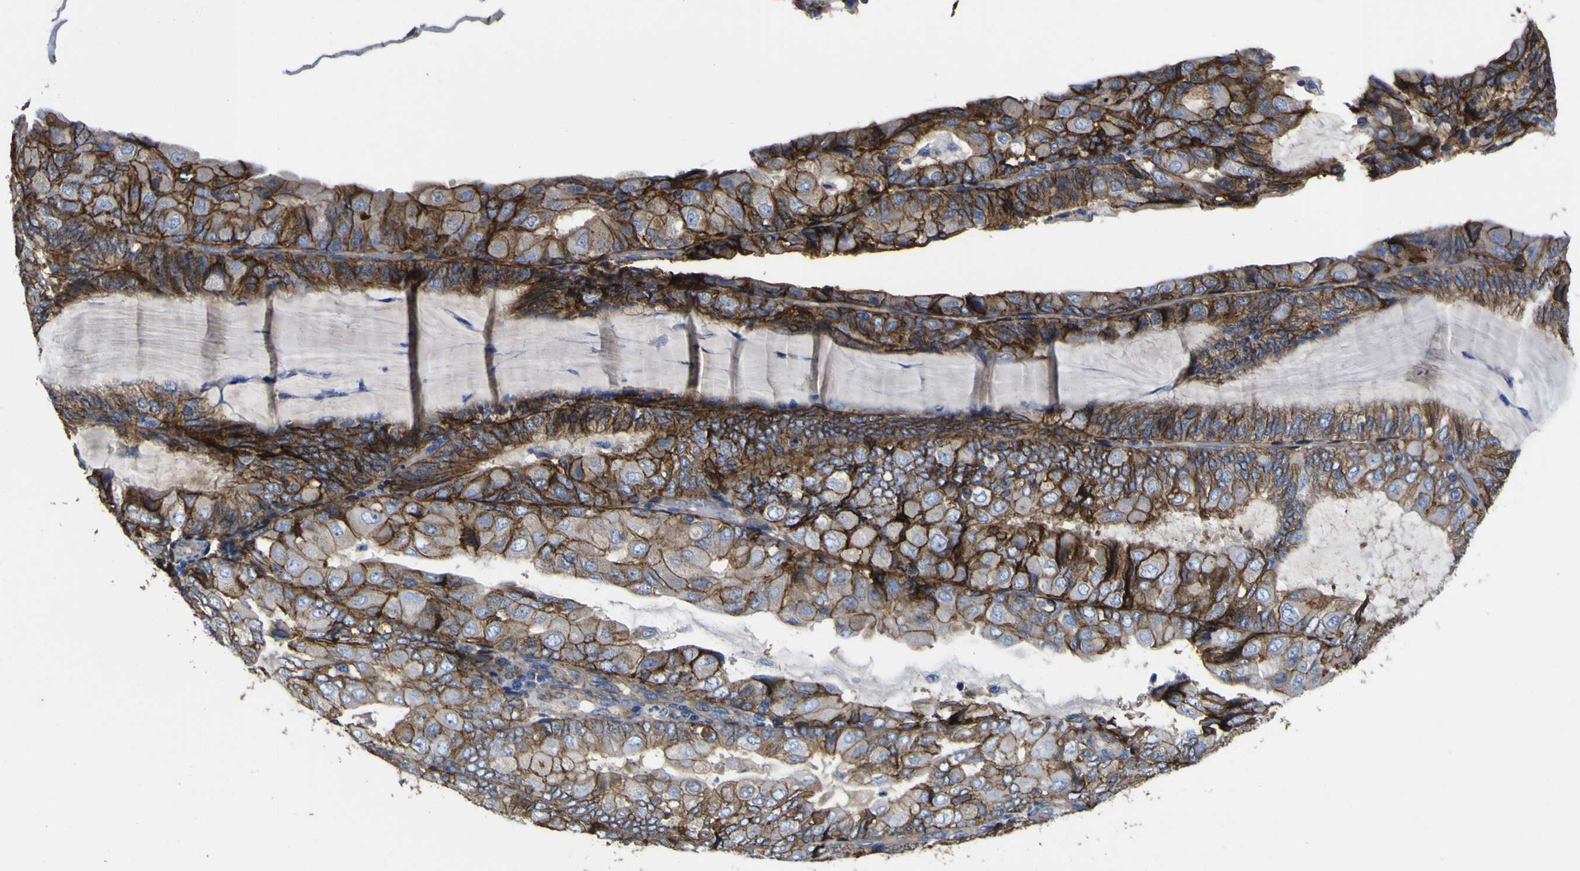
{"staining": {"intensity": "strong", "quantity": ">75%", "location": "cytoplasmic/membranous"}, "tissue": "endometrial cancer", "cell_type": "Tumor cells", "image_type": "cancer", "snomed": [{"axis": "morphology", "description": "Adenocarcinoma, NOS"}, {"axis": "topography", "description": "Endometrium"}], "caption": "Endometrial cancer (adenocarcinoma) stained with immunohistochemistry shows strong cytoplasmic/membranous expression in approximately >75% of tumor cells.", "gene": "CD151", "patient": {"sex": "female", "age": 81}}